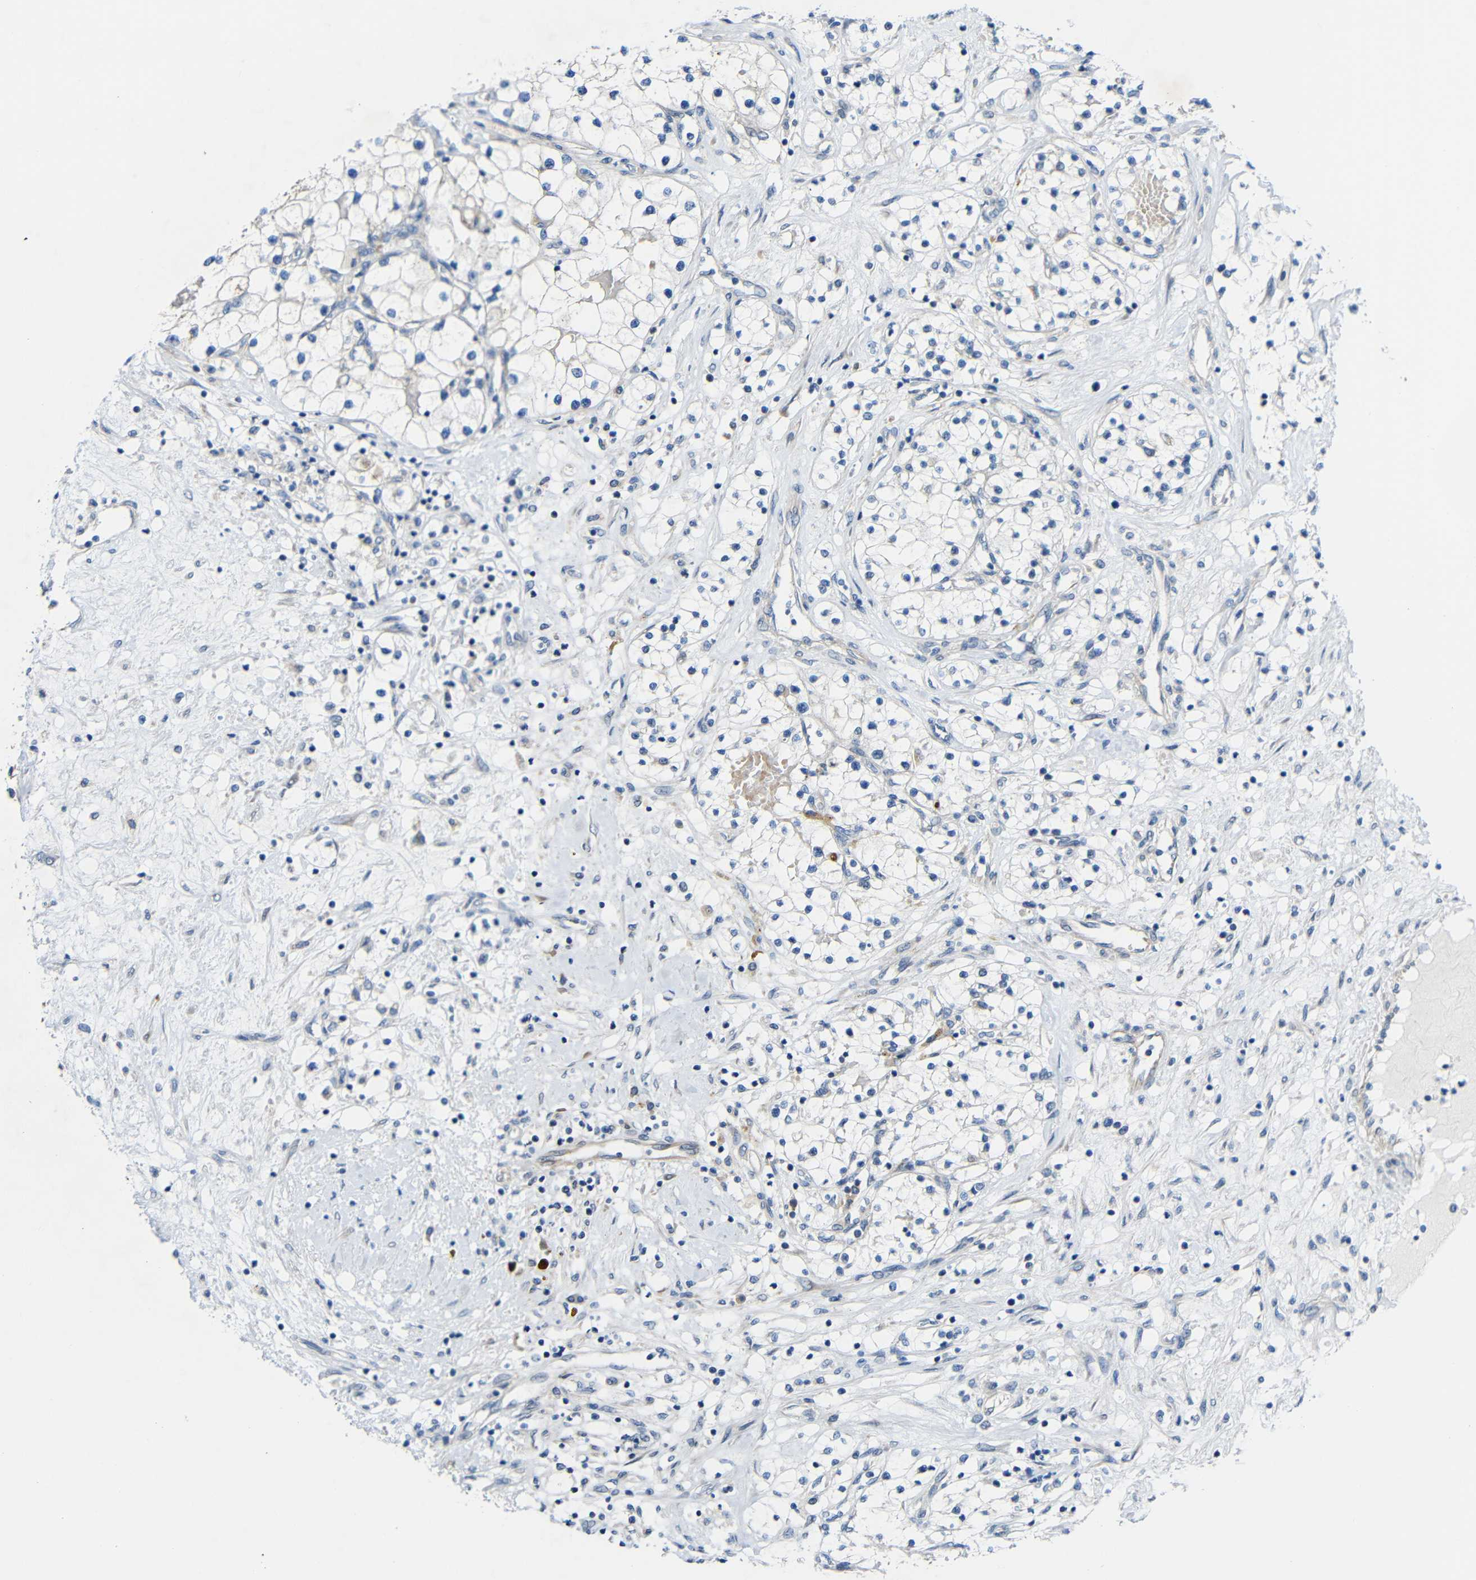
{"staining": {"intensity": "negative", "quantity": "none", "location": "none"}, "tissue": "renal cancer", "cell_type": "Tumor cells", "image_type": "cancer", "snomed": [{"axis": "morphology", "description": "Adenocarcinoma, NOS"}, {"axis": "topography", "description": "Kidney"}], "caption": "High power microscopy photomicrograph of an immunohistochemistry (IHC) micrograph of renal adenocarcinoma, revealing no significant expression in tumor cells. (Immunohistochemistry (ihc), brightfield microscopy, high magnification).", "gene": "TMEM25", "patient": {"sex": "male", "age": 68}}